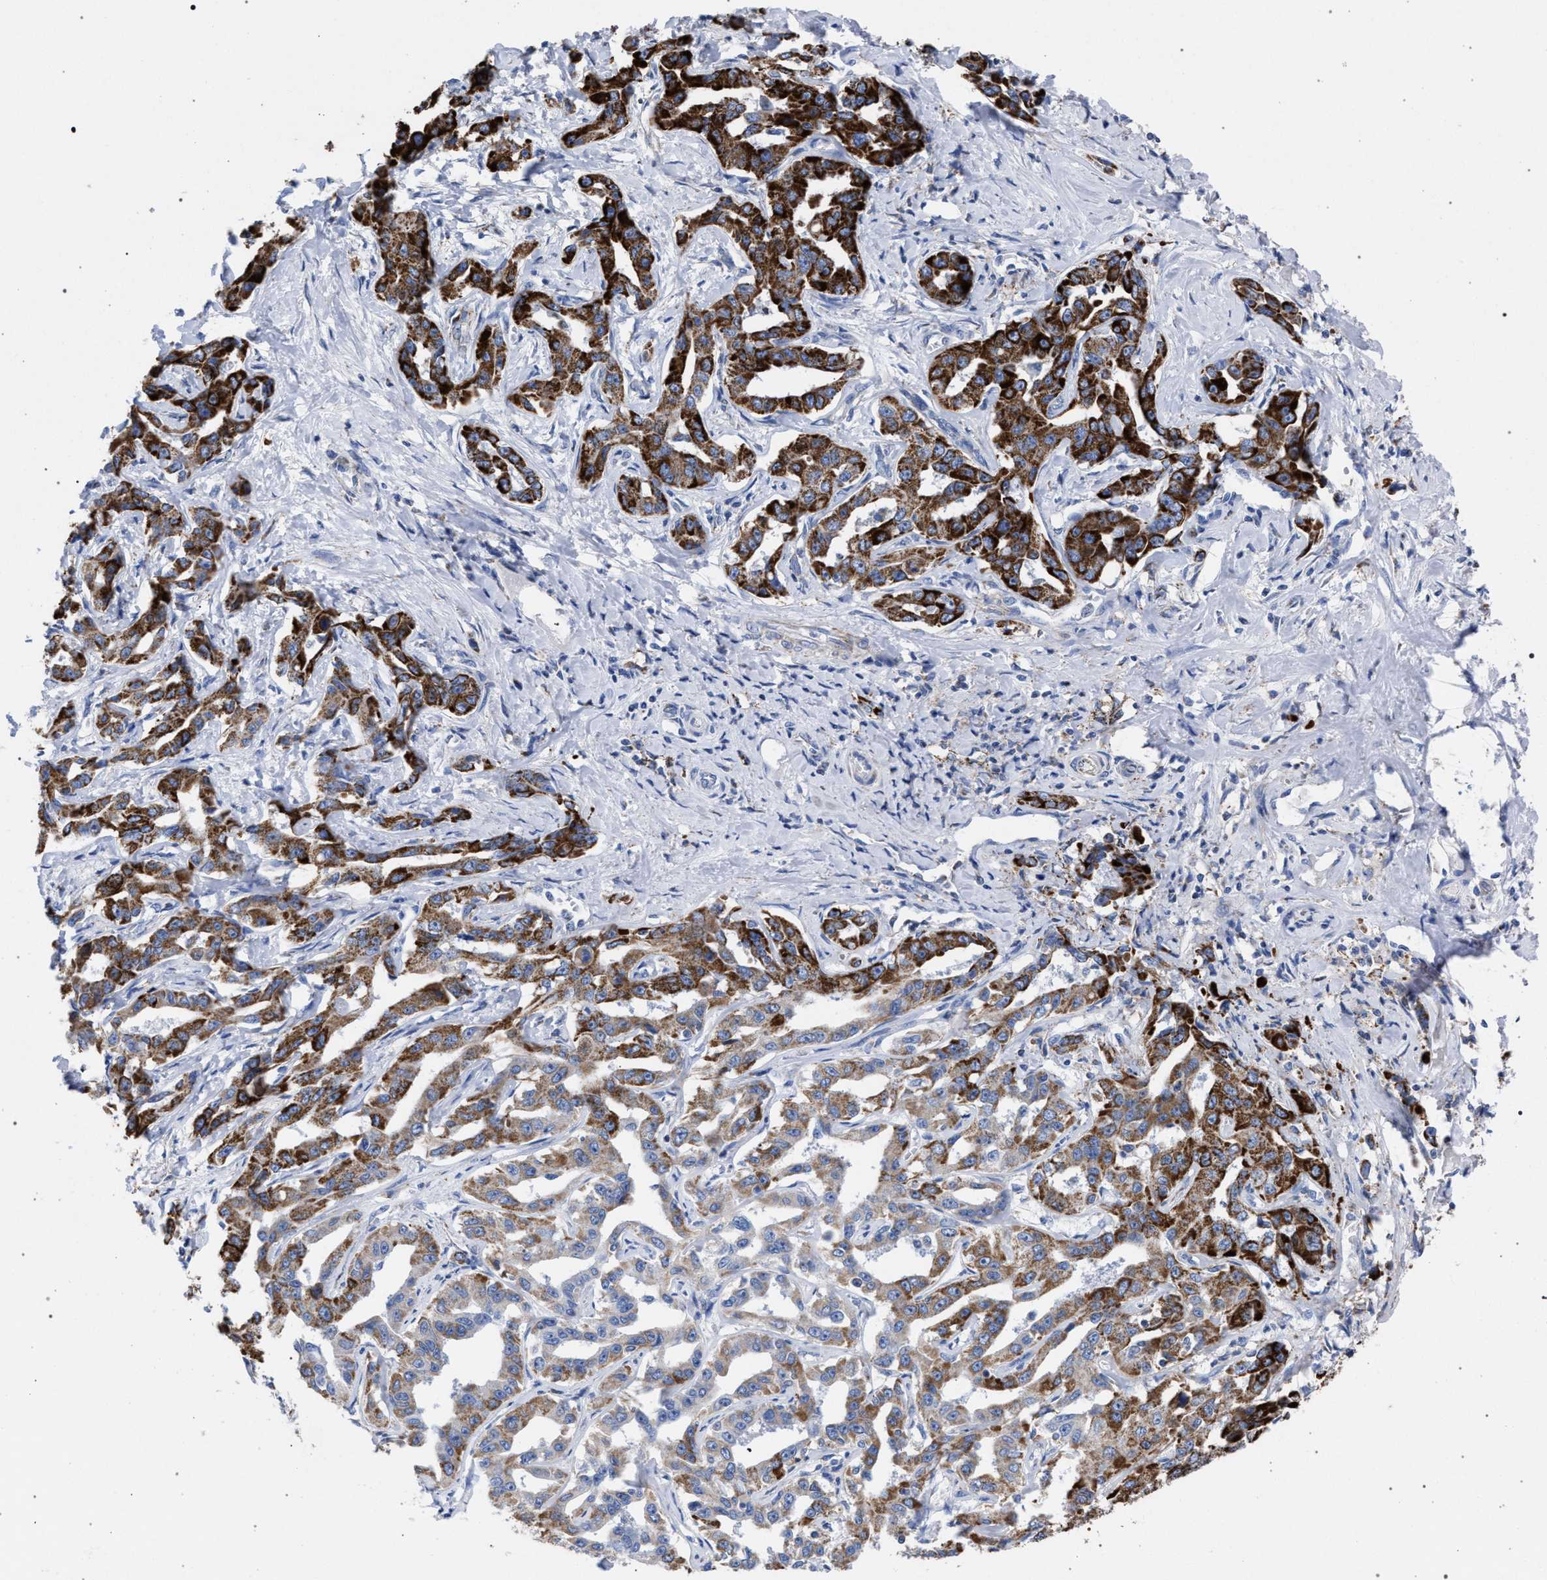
{"staining": {"intensity": "strong", "quantity": ">75%", "location": "cytoplasmic/membranous"}, "tissue": "liver cancer", "cell_type": "Tumor cells", "image_type": "cancer", "snomed": [{"axis": "morphology", "description": "Cholangiocarcinoma"}, {"axis": "topography", "description": "Liver"}], "caption": "Tumor cells display high levels of strong cytoplasmic/membranous expression in approximately >75% of cells in human liver cancer. Ihc stains the protein in brown and the nuclei are stained blue.", "gene": "ACADS", "patient": {"sex": "male", "age": 59}}